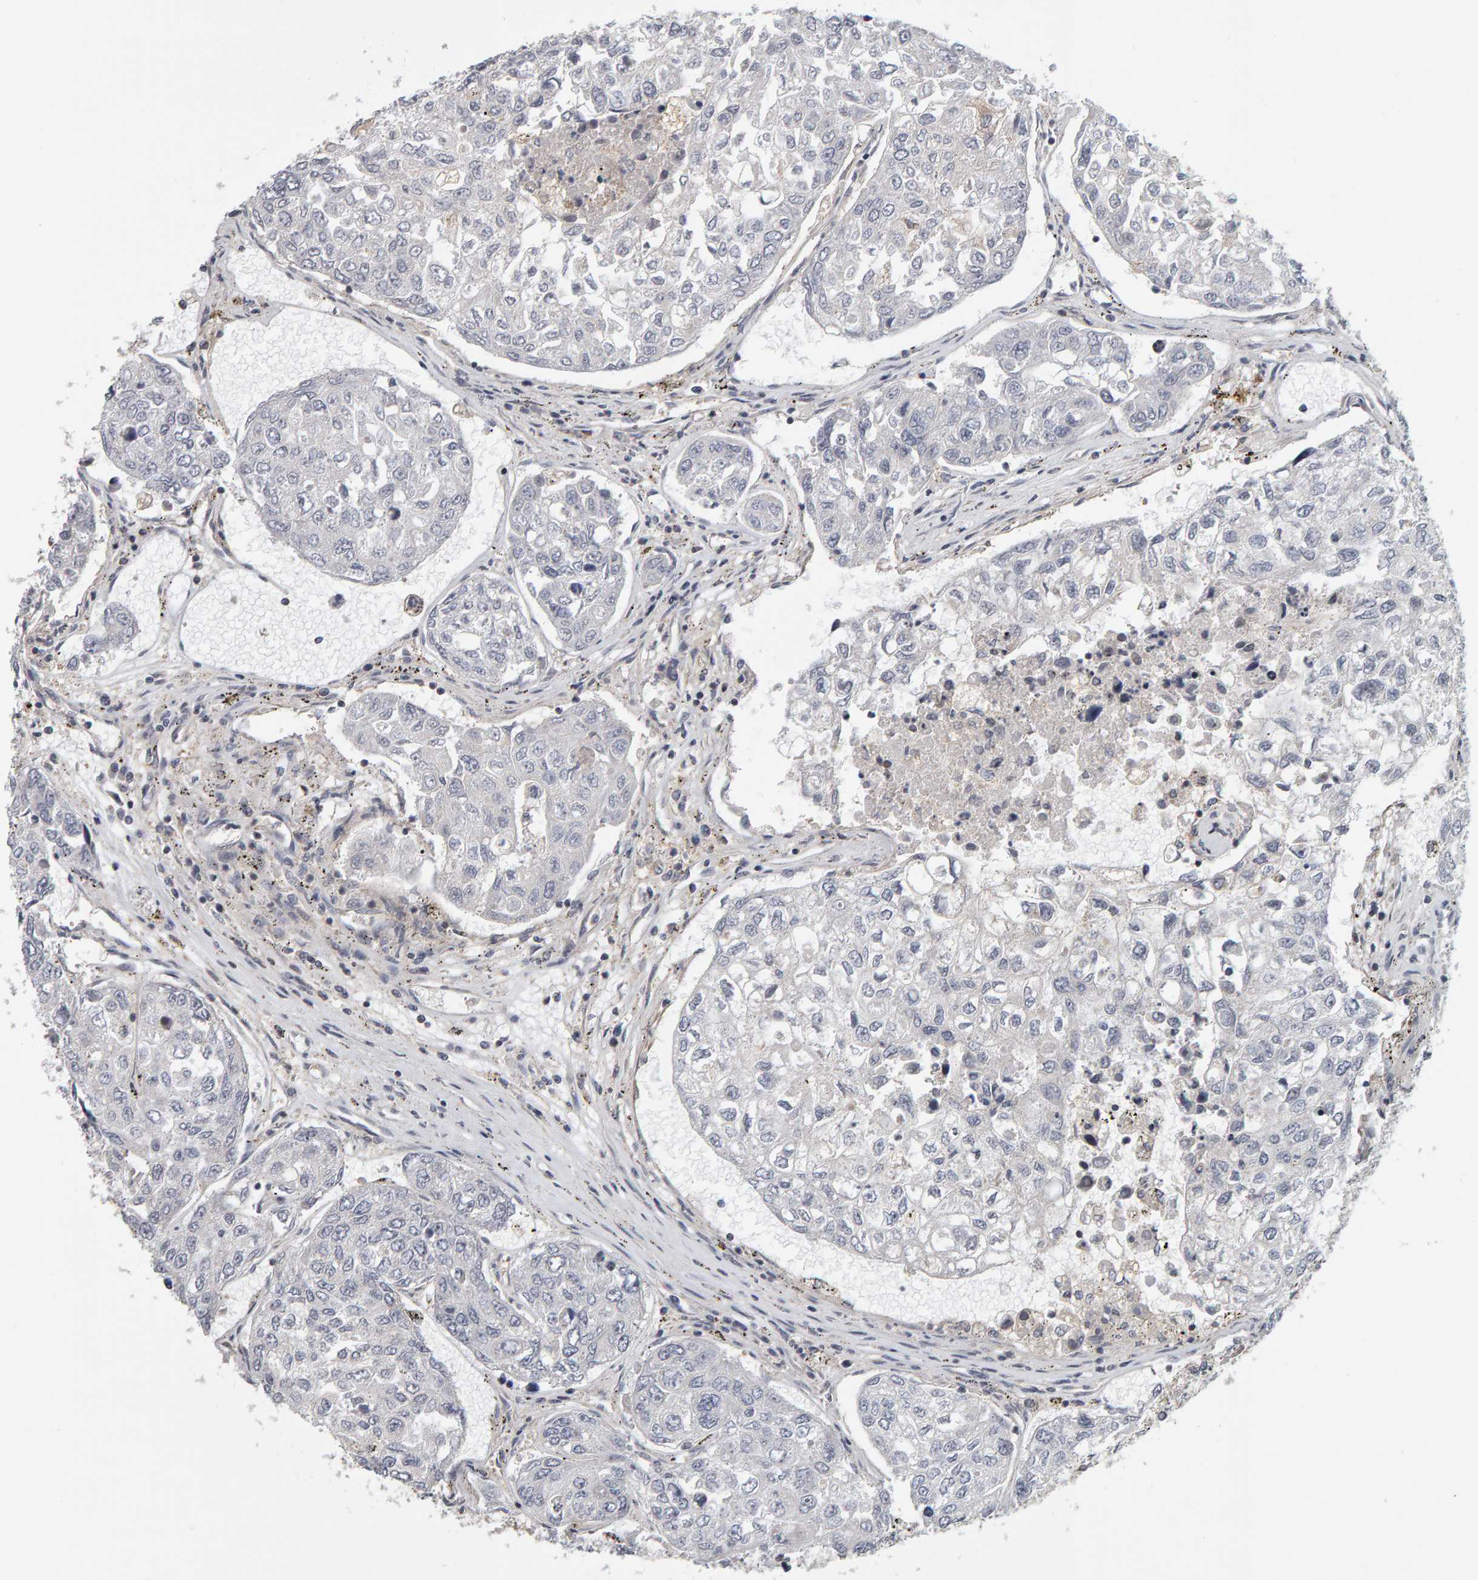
{"staining": {"intensity": "negative", "quantity": "none", "location": "none"}, "tissue": "urothelial cancer", "cell_type": "Tumor cells", "image_type": "cancer", "snomed": [{"axis": "morphology", "description": "Urothelial carcinoma, High grade"}, {"axis": "topography", "description": "Lymph node"}, {"axis": "topography", "description": "Urinary bladder"}], "caption": "High magnification brightfield microscopy of urothelial cancer stained with DAB (brown) and counterstained with hematoxylin (blue): tumor cells show no significant positivity.", "gene": "C9orf72", "patient": {"sex": "male", "age": 51}}